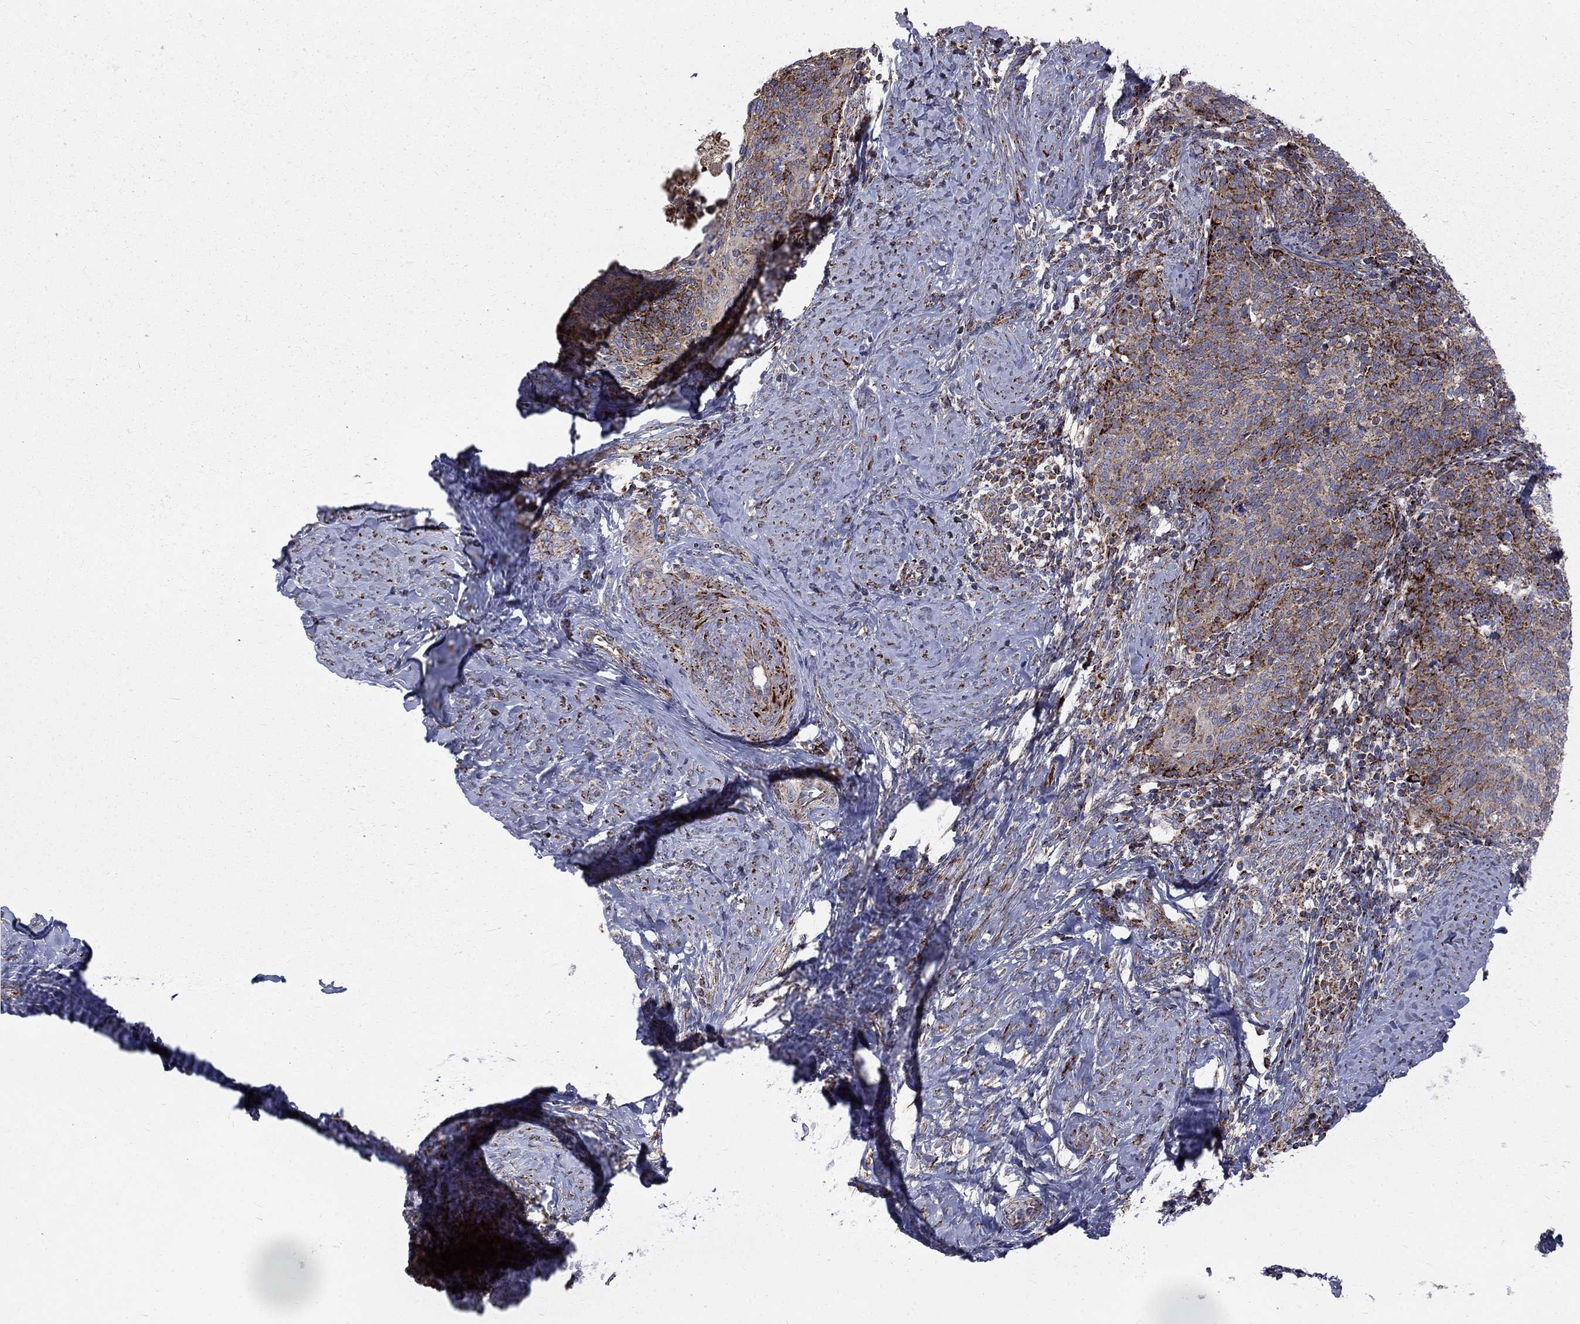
{"staining": {"intensity": "strong", "quantity": "25%-75%", "location": "cytoplasmic/membranous"}, "tissue": "cervical cancer", "cell_type": "Tumor cells", "image_type": "cancer", "snomed": [{"axis": "morphology", "description": "Normal tissue, NOS"}, {"axis": "morphology", "description": "Squamous cell carcinoma, NOS"}, {"axis": "topography", "description": "Cervix"}], "caption": "Human cervical cancer (squamous cell carcinoma) stained for a protein (brown) shows strong cytoplasmic/membranous positive expression in approximately 25%-75% of tumor cells.", "gene": "ALDH1B1", "patient": {"sex": "female", "age": 39}}